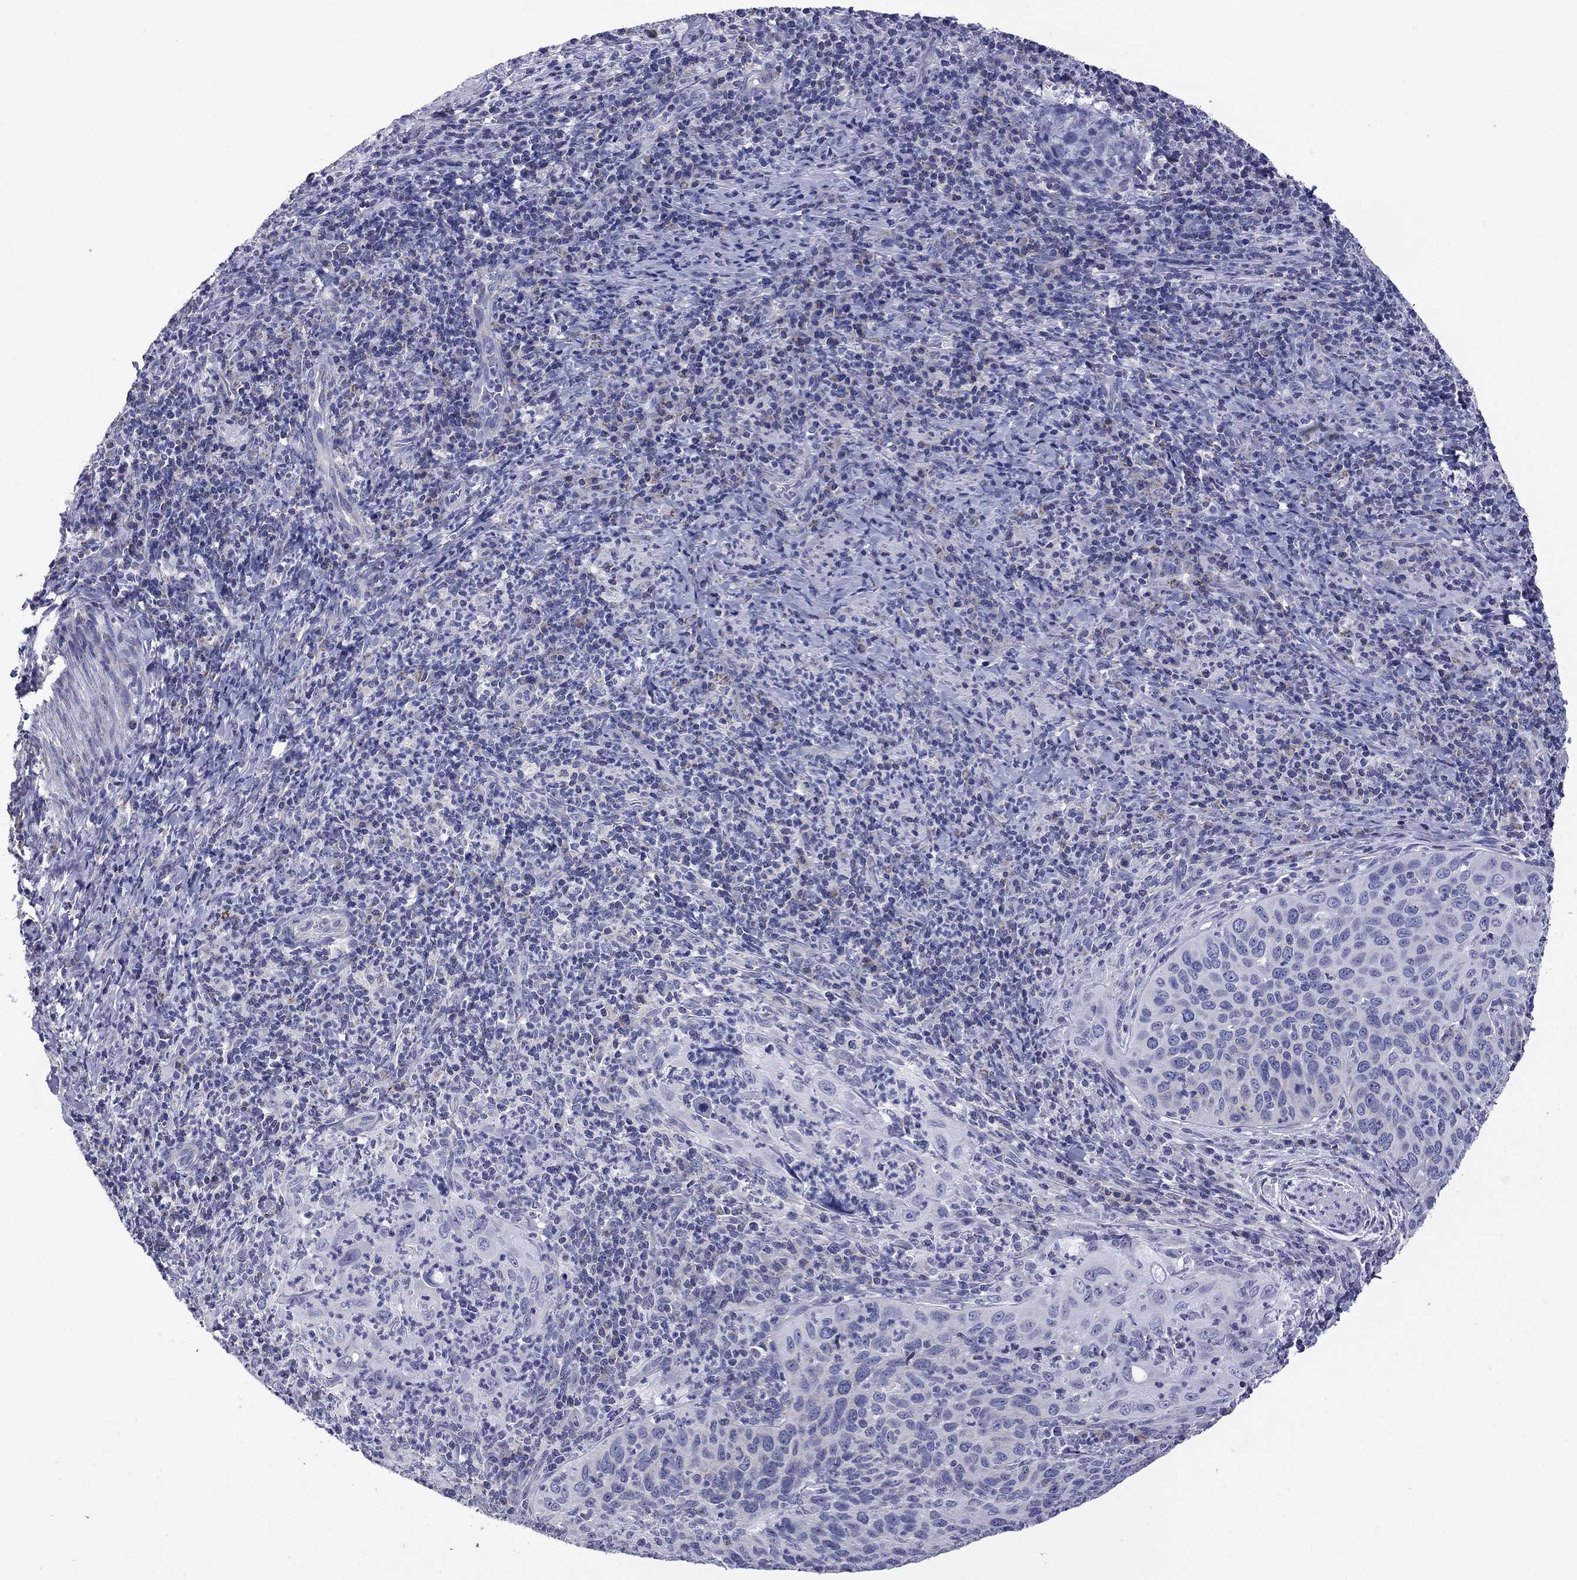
{"staining": {"intensity": "negative", "quantity": "none", "location": "none"}, "tissue": "cervical cancer", "cell_type": "Tumor cells", "image_type": "cancer", "snomed": [{"axis": "morphology", "description": "Squamous cell carcinoma, NOS"}, {"axis": "topography", "description": "Cervix"}], "caption": "An immunohistochemistry (IHC) histopathology image of cervical cancer (squamous cell carcinoma) is shown. There is no staining in tumor cells of cervical cancer (squamous cell carcinoma).", "gene": "ACADSB", "patient": {"sex": "female", "age": 26}}